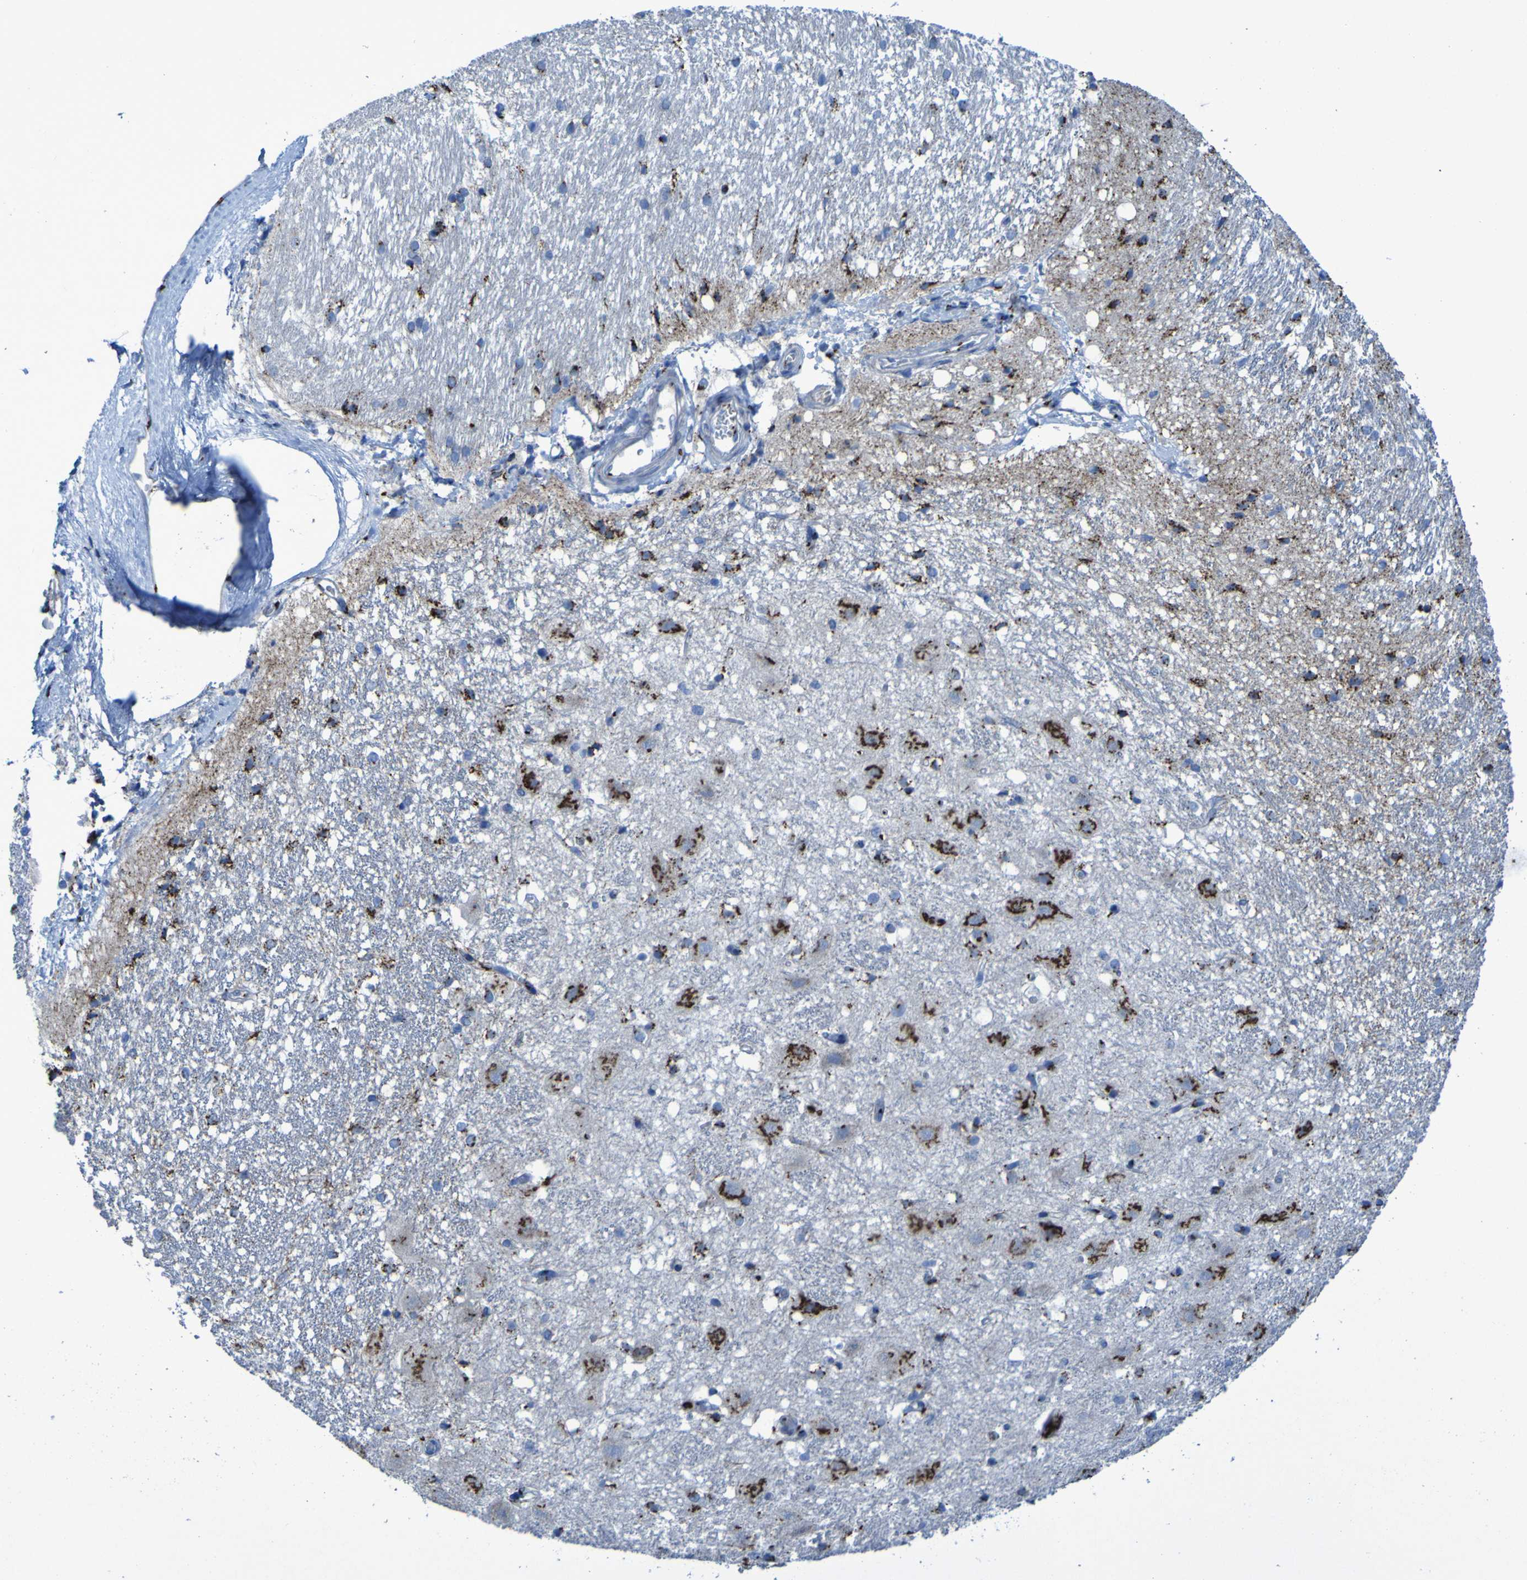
{"staining": {"intensity": "strong", "quantity": "25%-75%", "location": "cytoplasmic/membranous"}, "tissue": "hippocampus", "cell_type": "Glial cells", "image_type": "normal", "snomed": [{"axis": "morphology", "description": "Normal tissue, NOS"}, {"axis": "topography", "description": "Hippocampus"}], "caption": "A high amount of strong cytoplasmic/membranous staining is identified in approximately 25%-75% of glial cells in unremarkable hippocampus. The staining was performed using DAB to visualize the protein expression in brown, while the nuclei were stained in blue with hematoxylin (Magnification: 20x).", "gene": "GOLM1", "patient": {"sex": "female", "age": 19}}